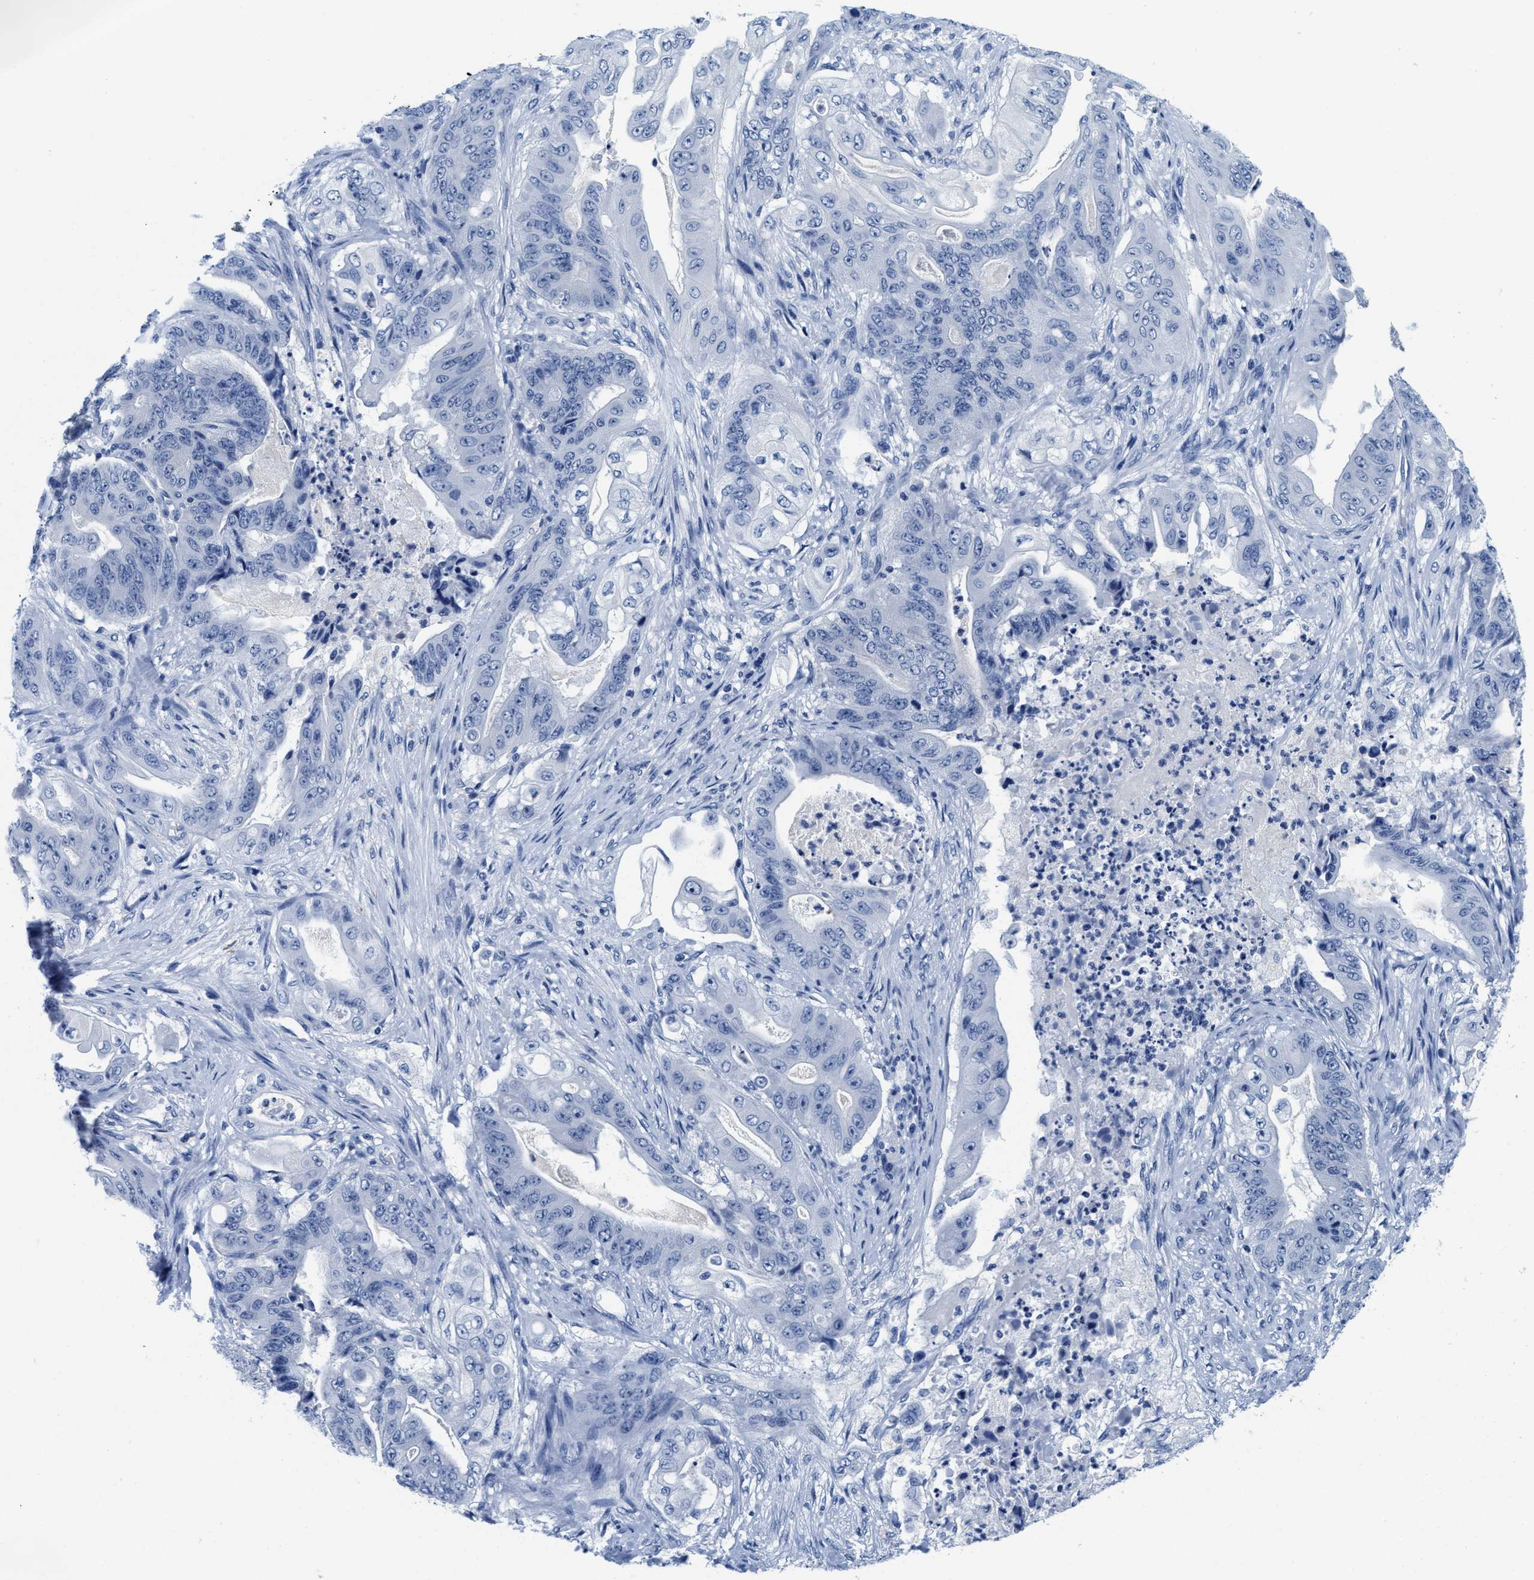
{"staining": {"intensity": "negative", "quantity": "none", "location": "none"}, "tissue": "stomach cancer", "cell_type": "Tumor cells", "image_type": "cancer", "snomed": [{"axis": "morphology", "description": "Adenocarcinoma, NOS"}, {"axis": "topography", "description": "Stomach"}], "caption": "Tumor cells are negative for protein expression in human stomach adenocarcinoma. The staining was performed using DAB (3,3'-diaminobenzidine) to visualize the protein expression in brown, while the nuclei were stained in blue with hematoxylin (Magnification: 20x).", "gene": "TTC3", "patient": {"sex": "female", "age": 73}}